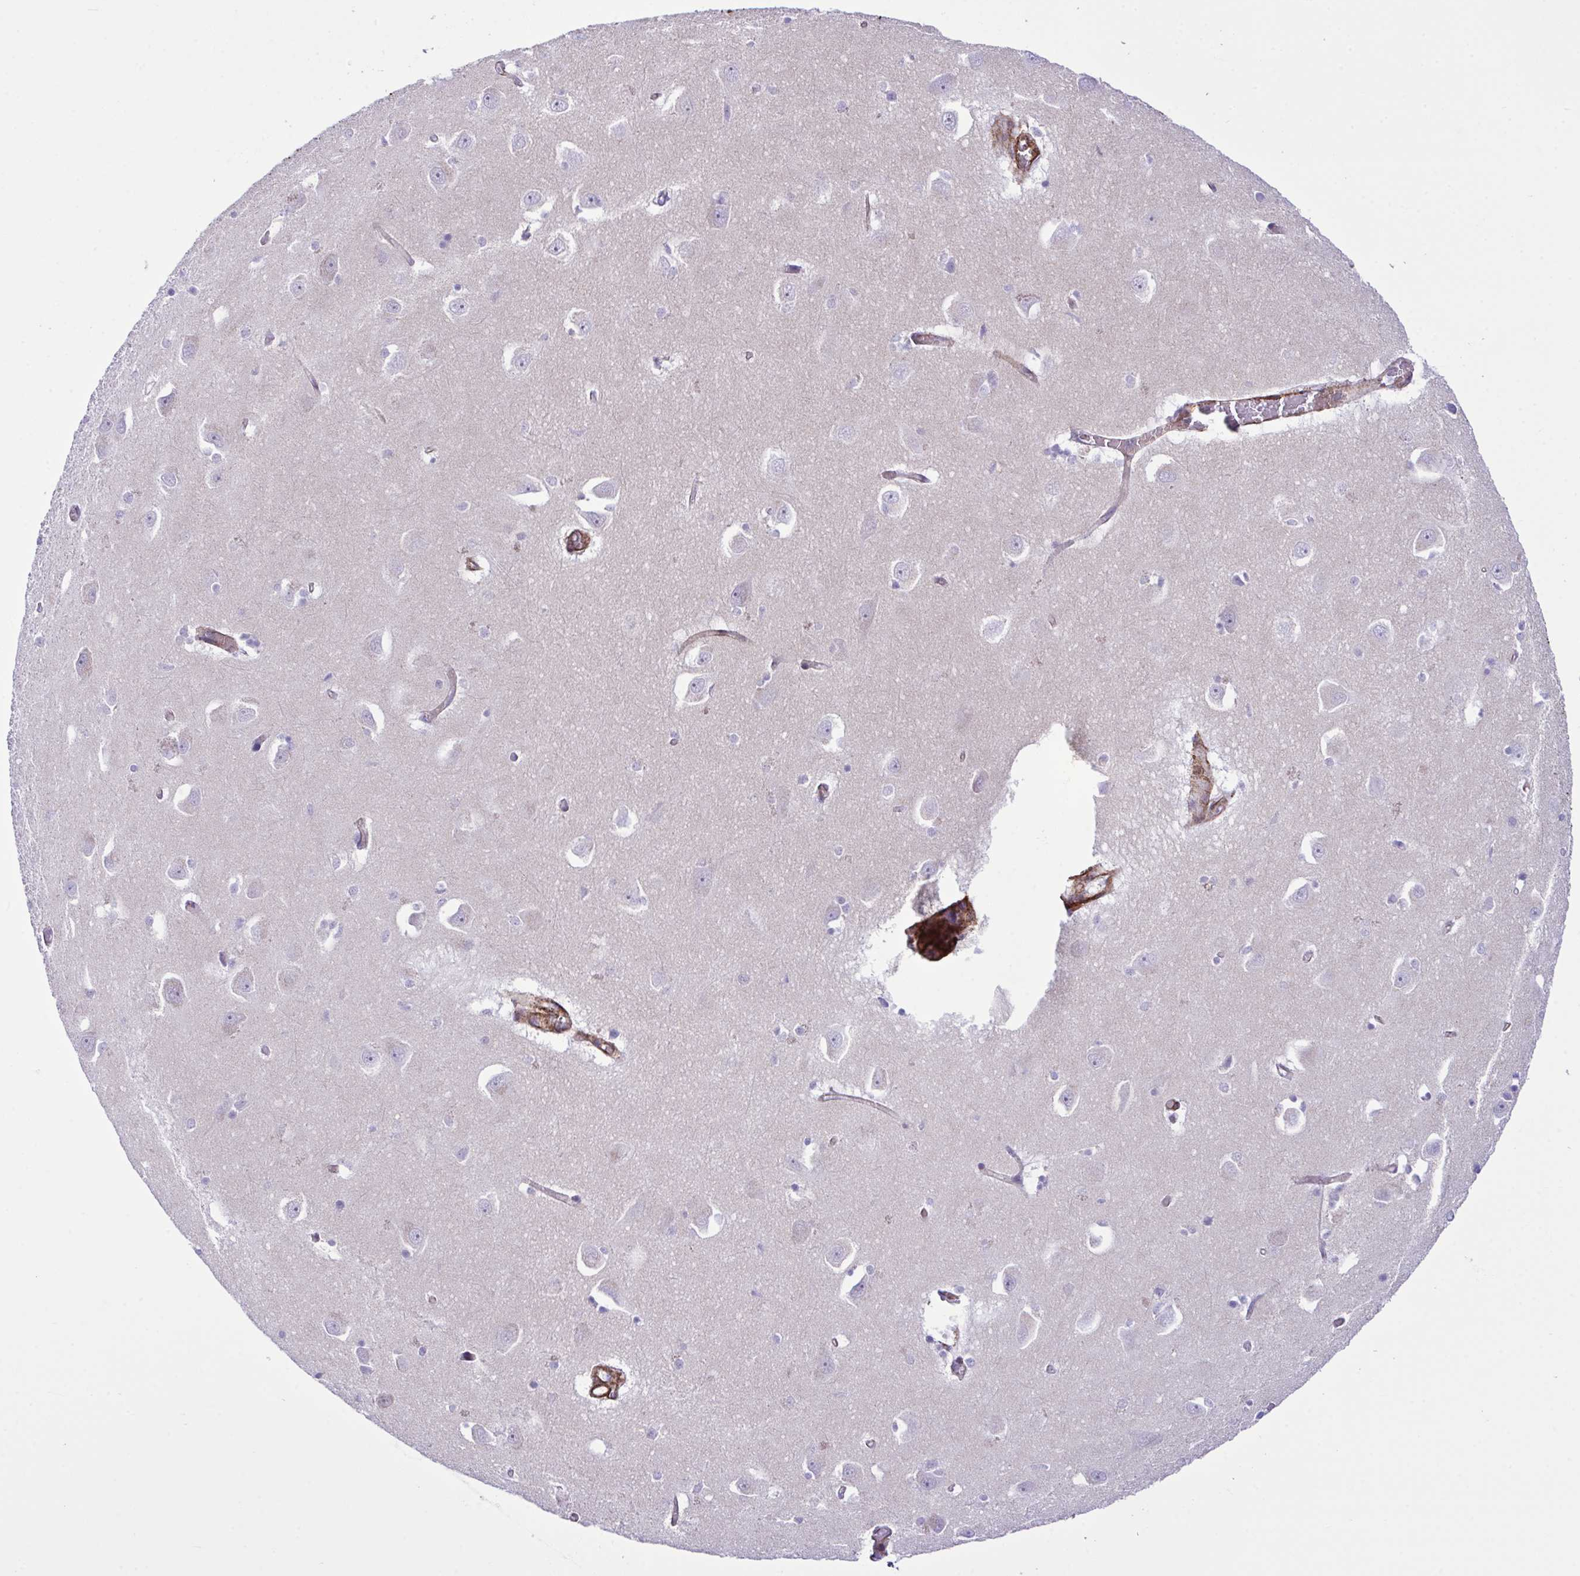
{"staining": {"intensity": "negative", "quantity": "none", "location": "none"}, "tissue": "caudate", "cell_type": "Glial cells", "image_type": "normal", "snomed": [{"axis": "morphology", "description": "Normal tissue, NOS"}, {"axis": "topography", "description": "Lateral ventricle wall"}, {"axis": "topography", "description": "Hippocampus"}], "caption": "Glial cells show no significant expression in benign caudate. The staining is performed using DAB brown chromogen with nuclei counter-stained in using hematoxylin.", "gene": "SYNPO2L", "patient": {"sex": "female", "age": 63}}